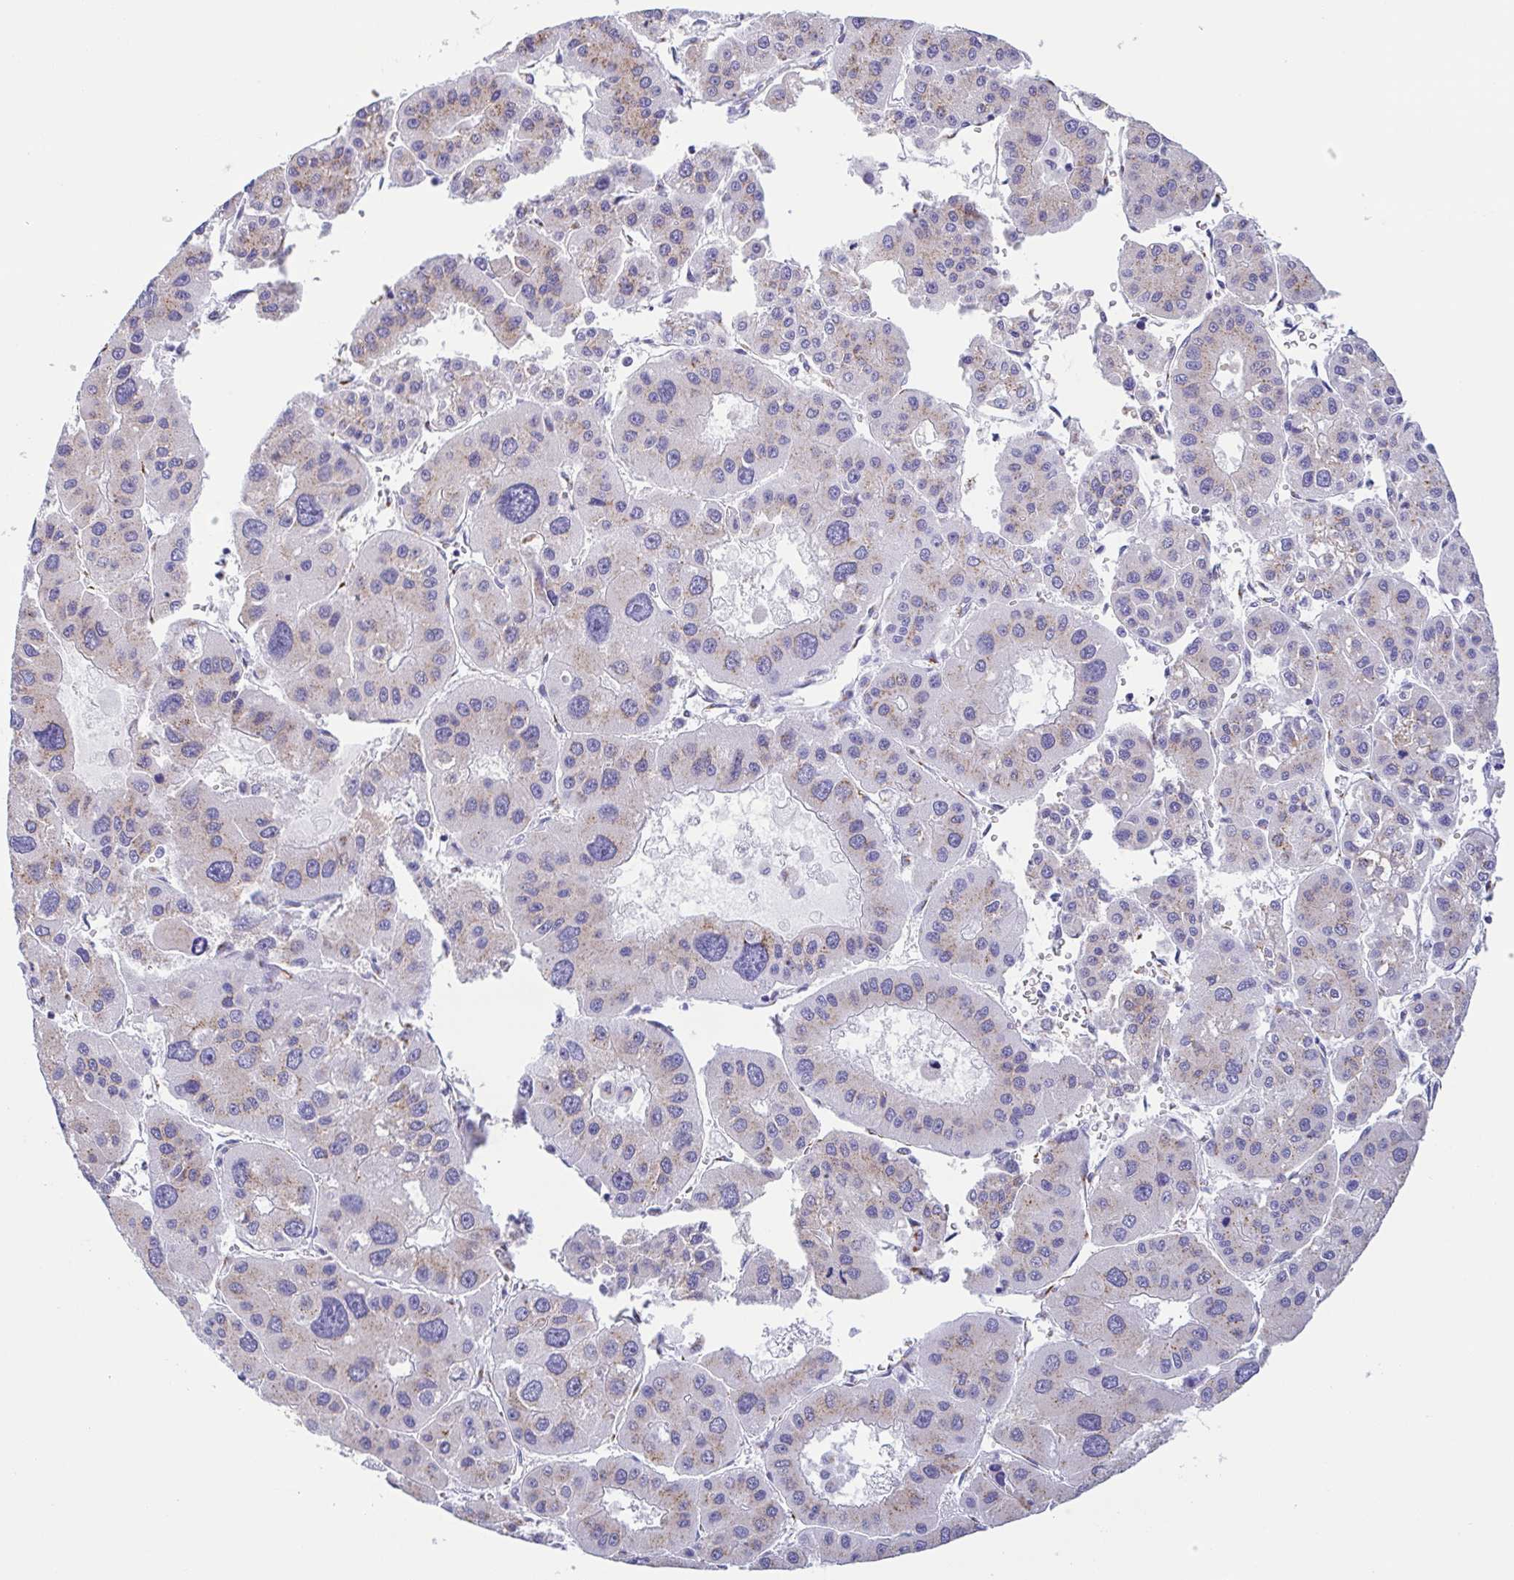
{"staining": {"intensity": "weak", "quantity": "25%-75%", "location": "cytoplasmic/membranous"}, "tissue": "liver cancer", "cell_type": "Tumor cells", "image_type": "cancer", "snomed": [{"axis": "morphology", "description": "Carcinoma, Hepatocellular, NOS"}, {"axis": "topography", "description": "Liver"}], "caption": "Liver cancer stained for a protein (brown) displays weak cytoplasmic/membranous positive staining in about 25%-75% of tumor cells.", "gene": "SULT1B1", "patient": {"sex": "male", "age": 73}}